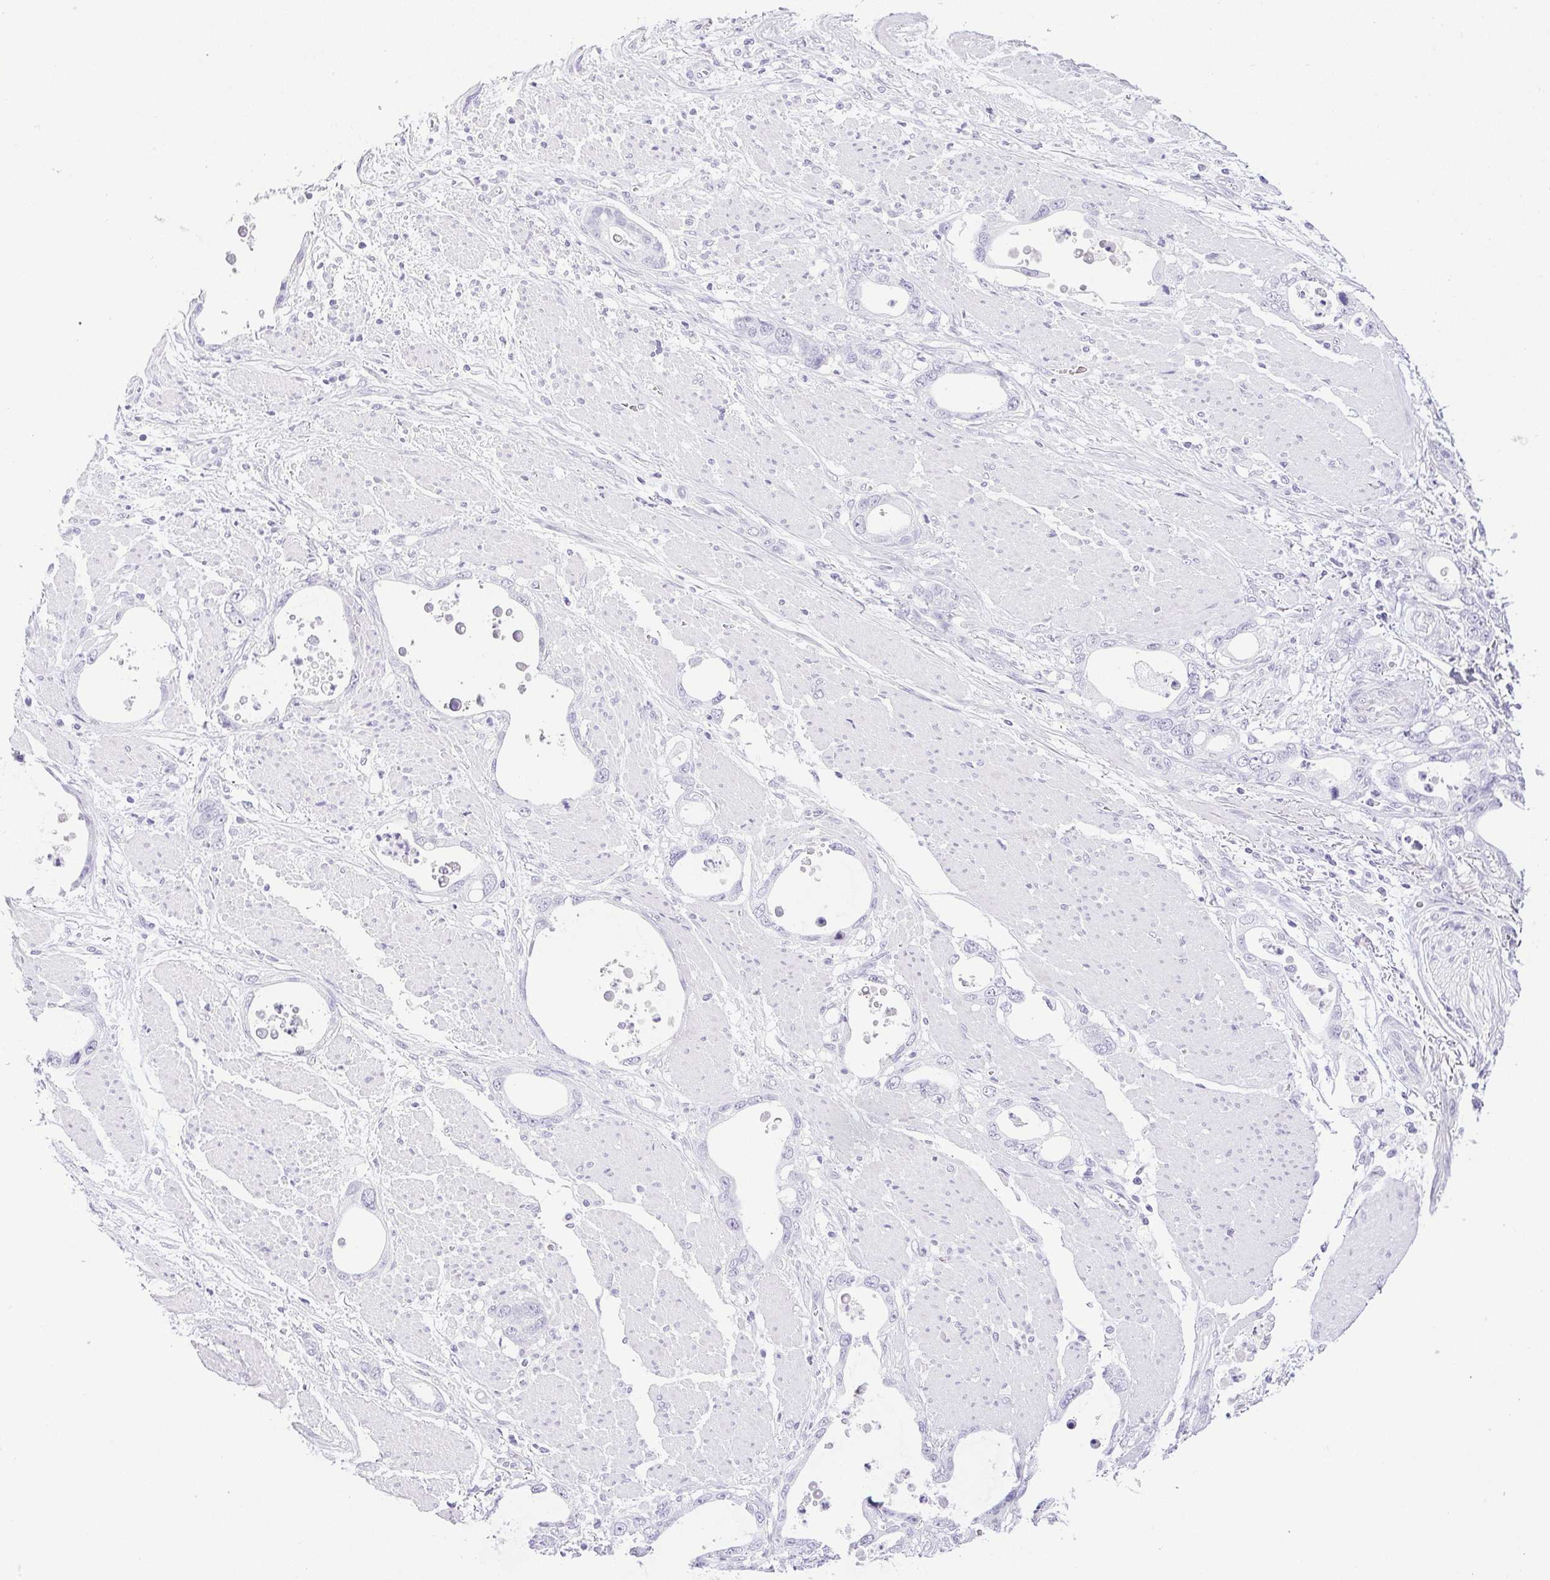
{"staining": {"intensity": "negative", "quantity": "none", "location": "none"}, "tissue": "stomach cancer", "cell_type": "Tumor cells", "image_type": "cancer", "snomed": [{"axis": "morphology", "description": "Adenocarcinoma, NOS"}, {"axis": "topography", "description": "Stomach, upper"}], "caption": "Tumor cells show no significant protein expression in adenocarcinoma (stomach).", "gene": "HLA-G", "patient": {"sex": "male", "age": 74}}